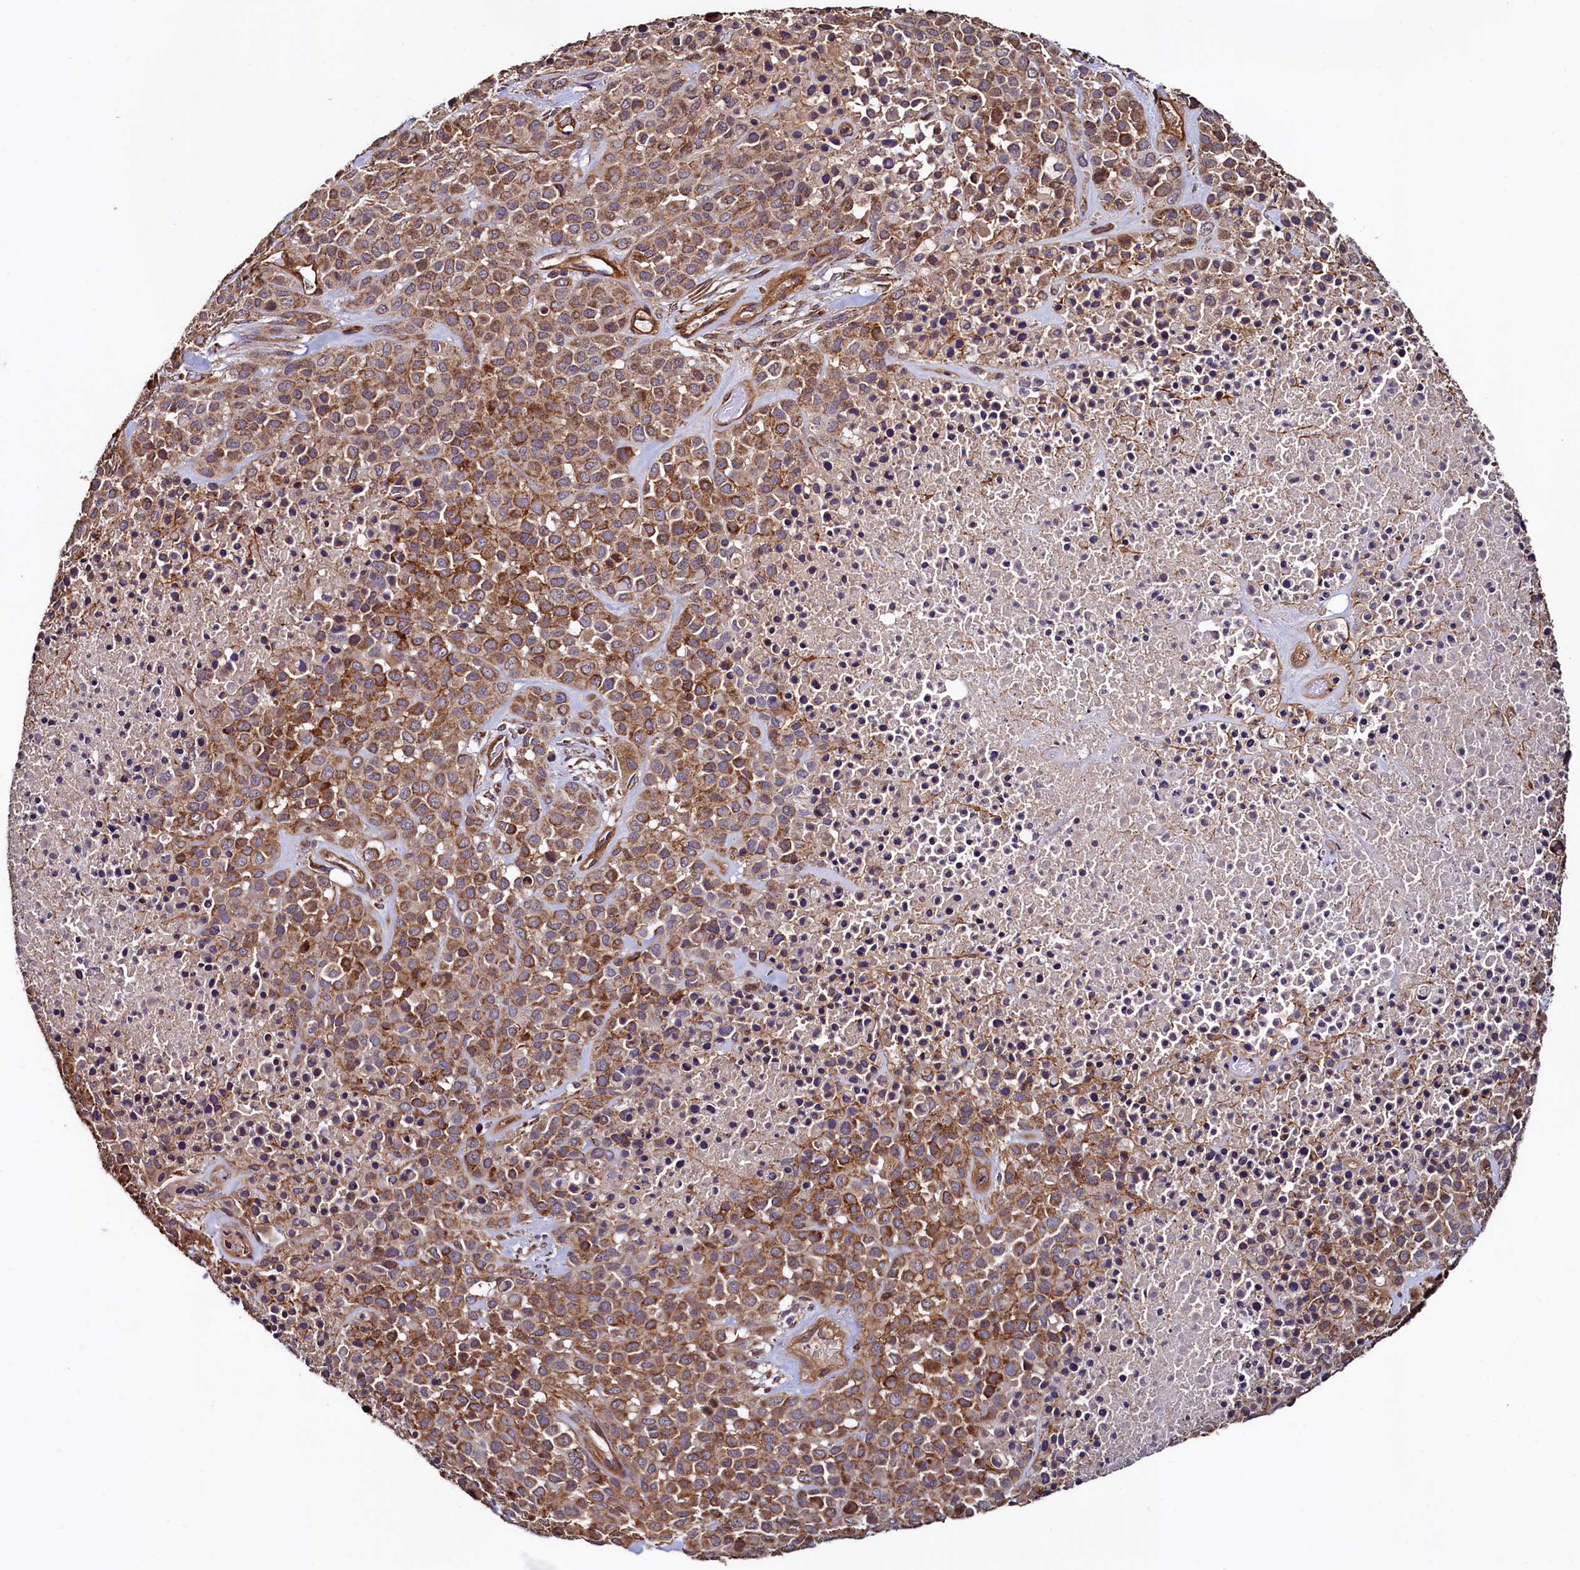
{"staining": {"intensity": "moderate", "quantity": ">75%", "location": "cytoplasmic/membranous"}, "tissue": "melanoma", "cell_type": "Tumor cells", "image_type": "cancer", "snomed": [{"axis": "morphology", "description": "Malignant melanoma, Metastatic site"}, {"axis": "topography", "description": "Skin"}], "caption": "This is a histology image of immunohistochemistry staining of melanoma, which shows moderate staining in the cytoplasmic/membranous of tumor cells.", "gene": "RBFA", "patient": {"sex": "female", "age": 81}}